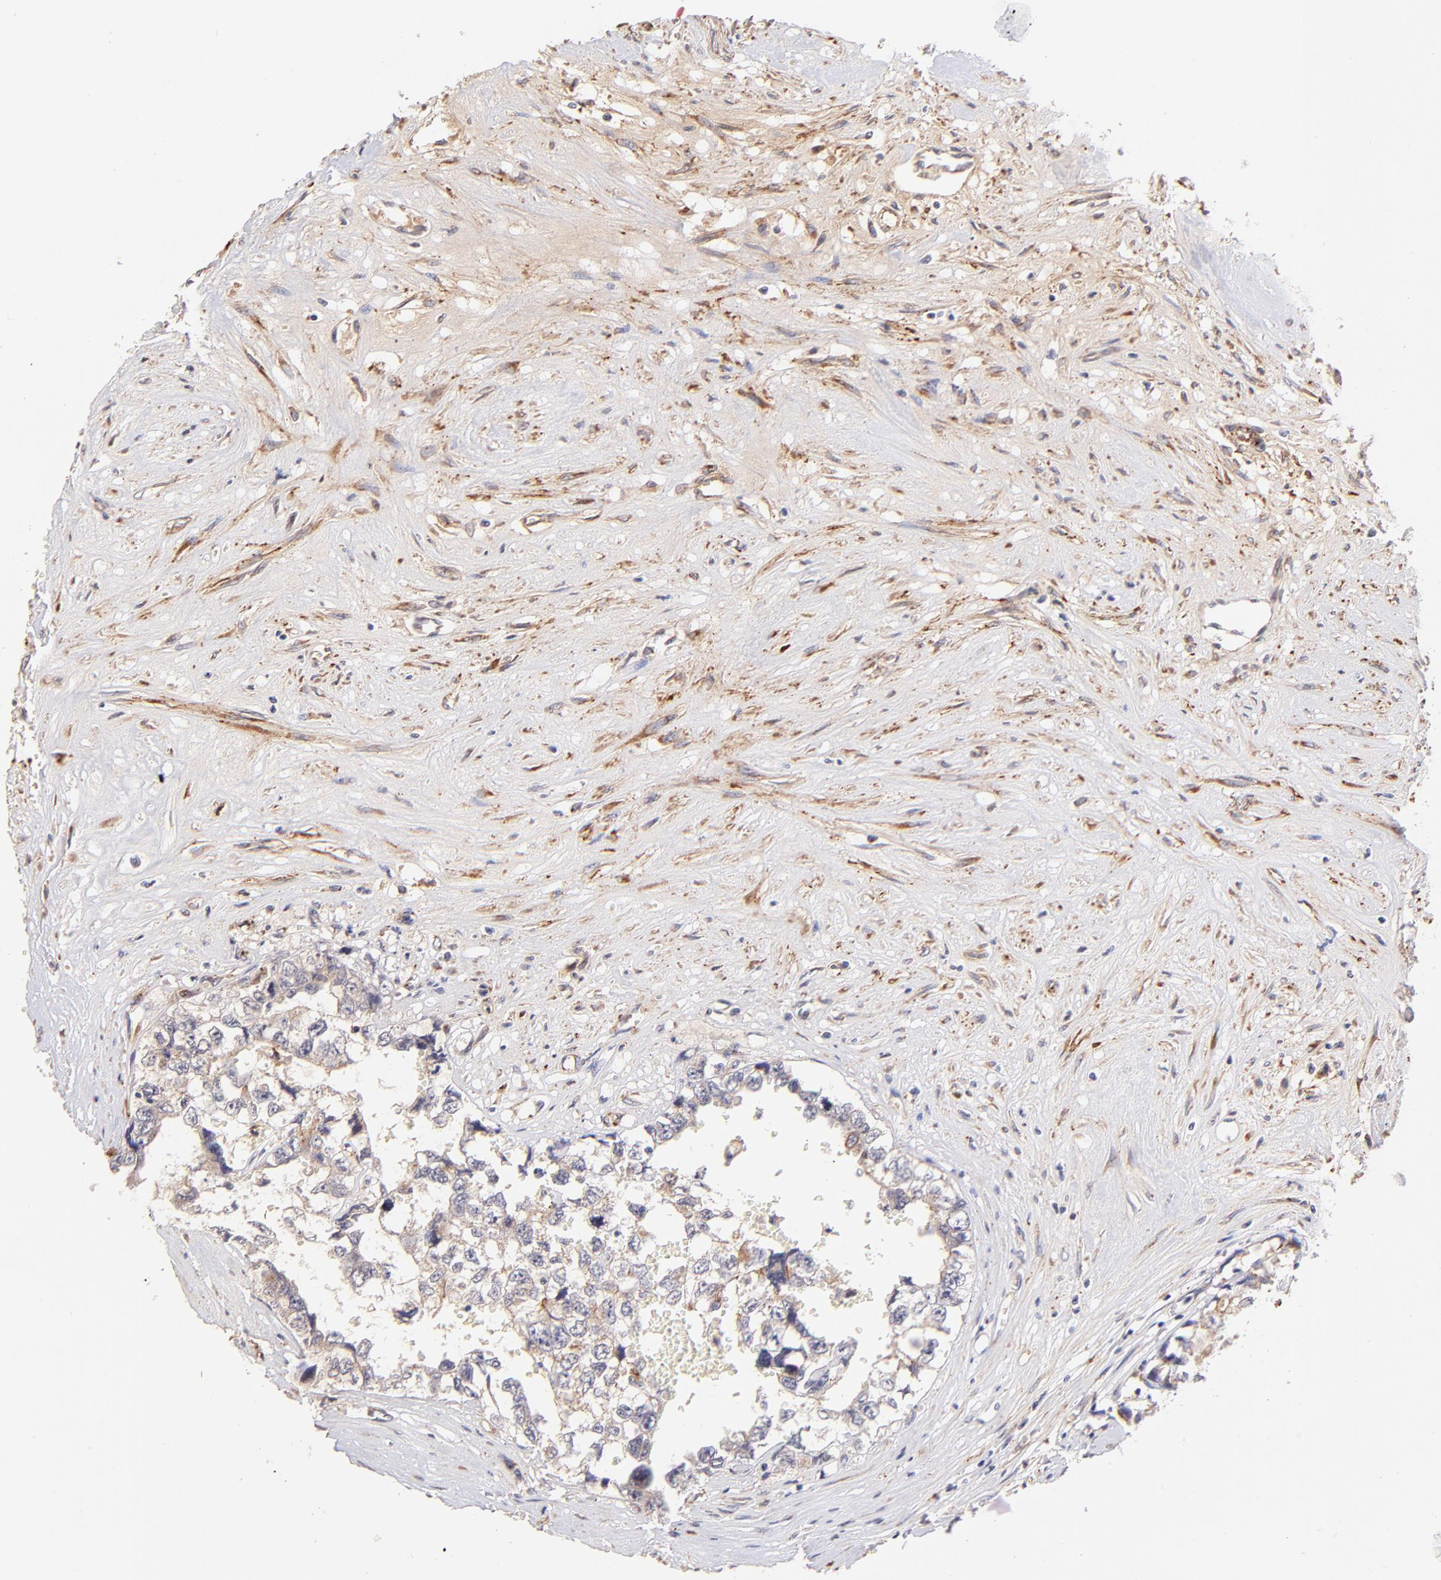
{"staining": {"intensity": "weak", "quantity": "<25%", "location": "cytoplasmic/membranous"}, "tissue": "testis cancer", "cell_type": "Tumor cells", "image_type": "cancer", "snomed": [{"axis": "morphology", "description": "Carcinoma, Embryonal, NOS"}, {"axis": "topography", "description": "Testis"}], "caption": "Immunohistochemistry photomicrograph of neoplastic tissue: human embryonal carcinoma (testis) stained with DAB (3,3'-diaminobenzidine) exhibits no significant protein expression in tumor cells.", "gene": "SPARC", "patient": {"sex": "male", "age": 31}}